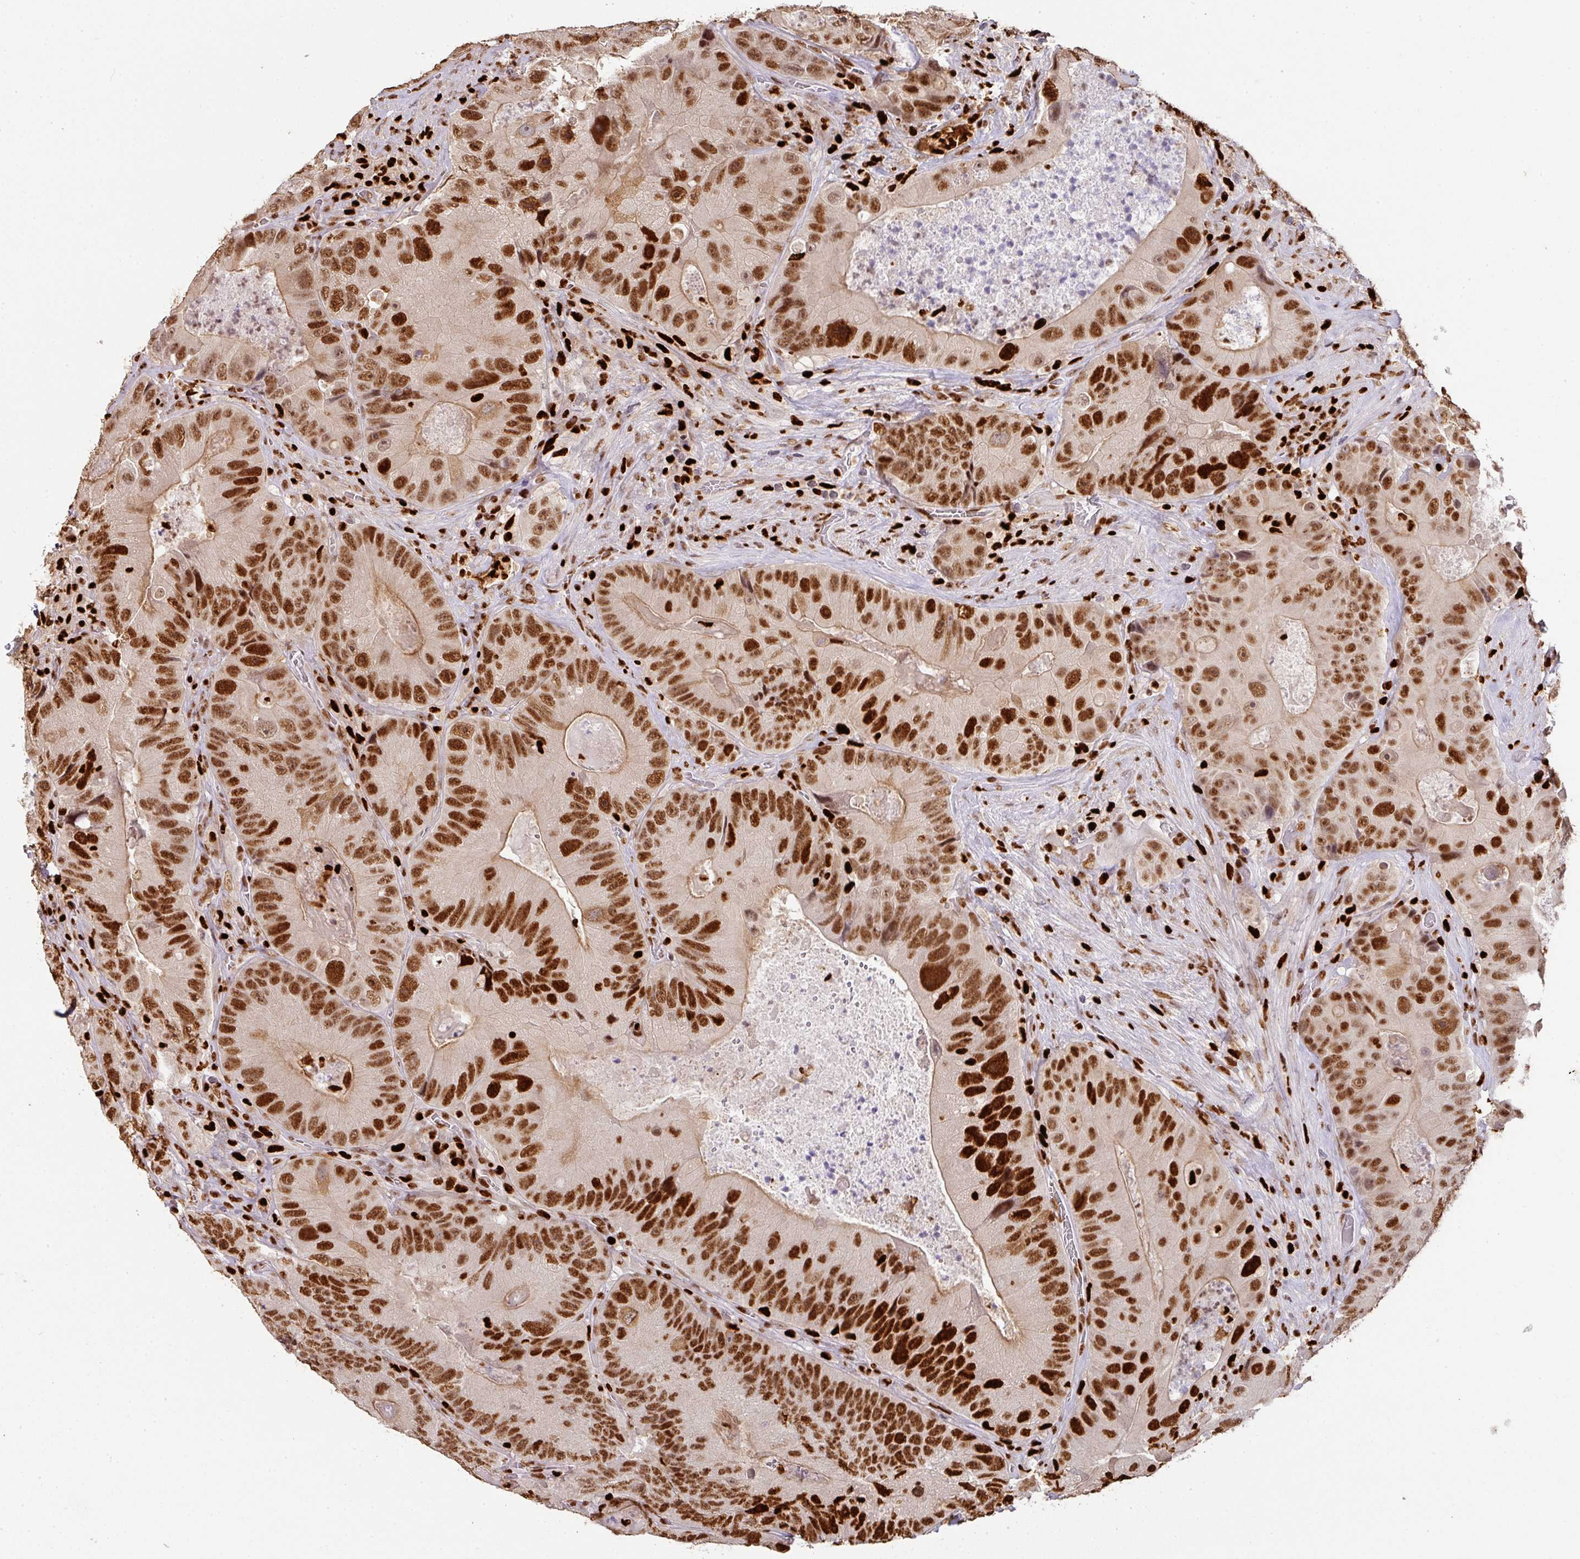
{"staining": {"intensity": "strong", "quantity": ">75%", "location": "nuclear"}, "tissue": "colorectal cancer", "cell_type": "Tumor cells", "image_type": "cancer", "snomed": [{"axis": "morphology", "description": "Adenocarcinoma, NOS"}, {"axis": "topography", "description": "Colon"}], "caption": "This photomicrograph demonstrates colorectal cancer stained with IHC to label a protein in brown. The nuclear of tumor cells show strong positivity for the protein. Nuclei are counter-stained blue.", "gene": "SAMHD1", "patient": {"sex": "female", "age": 86}}